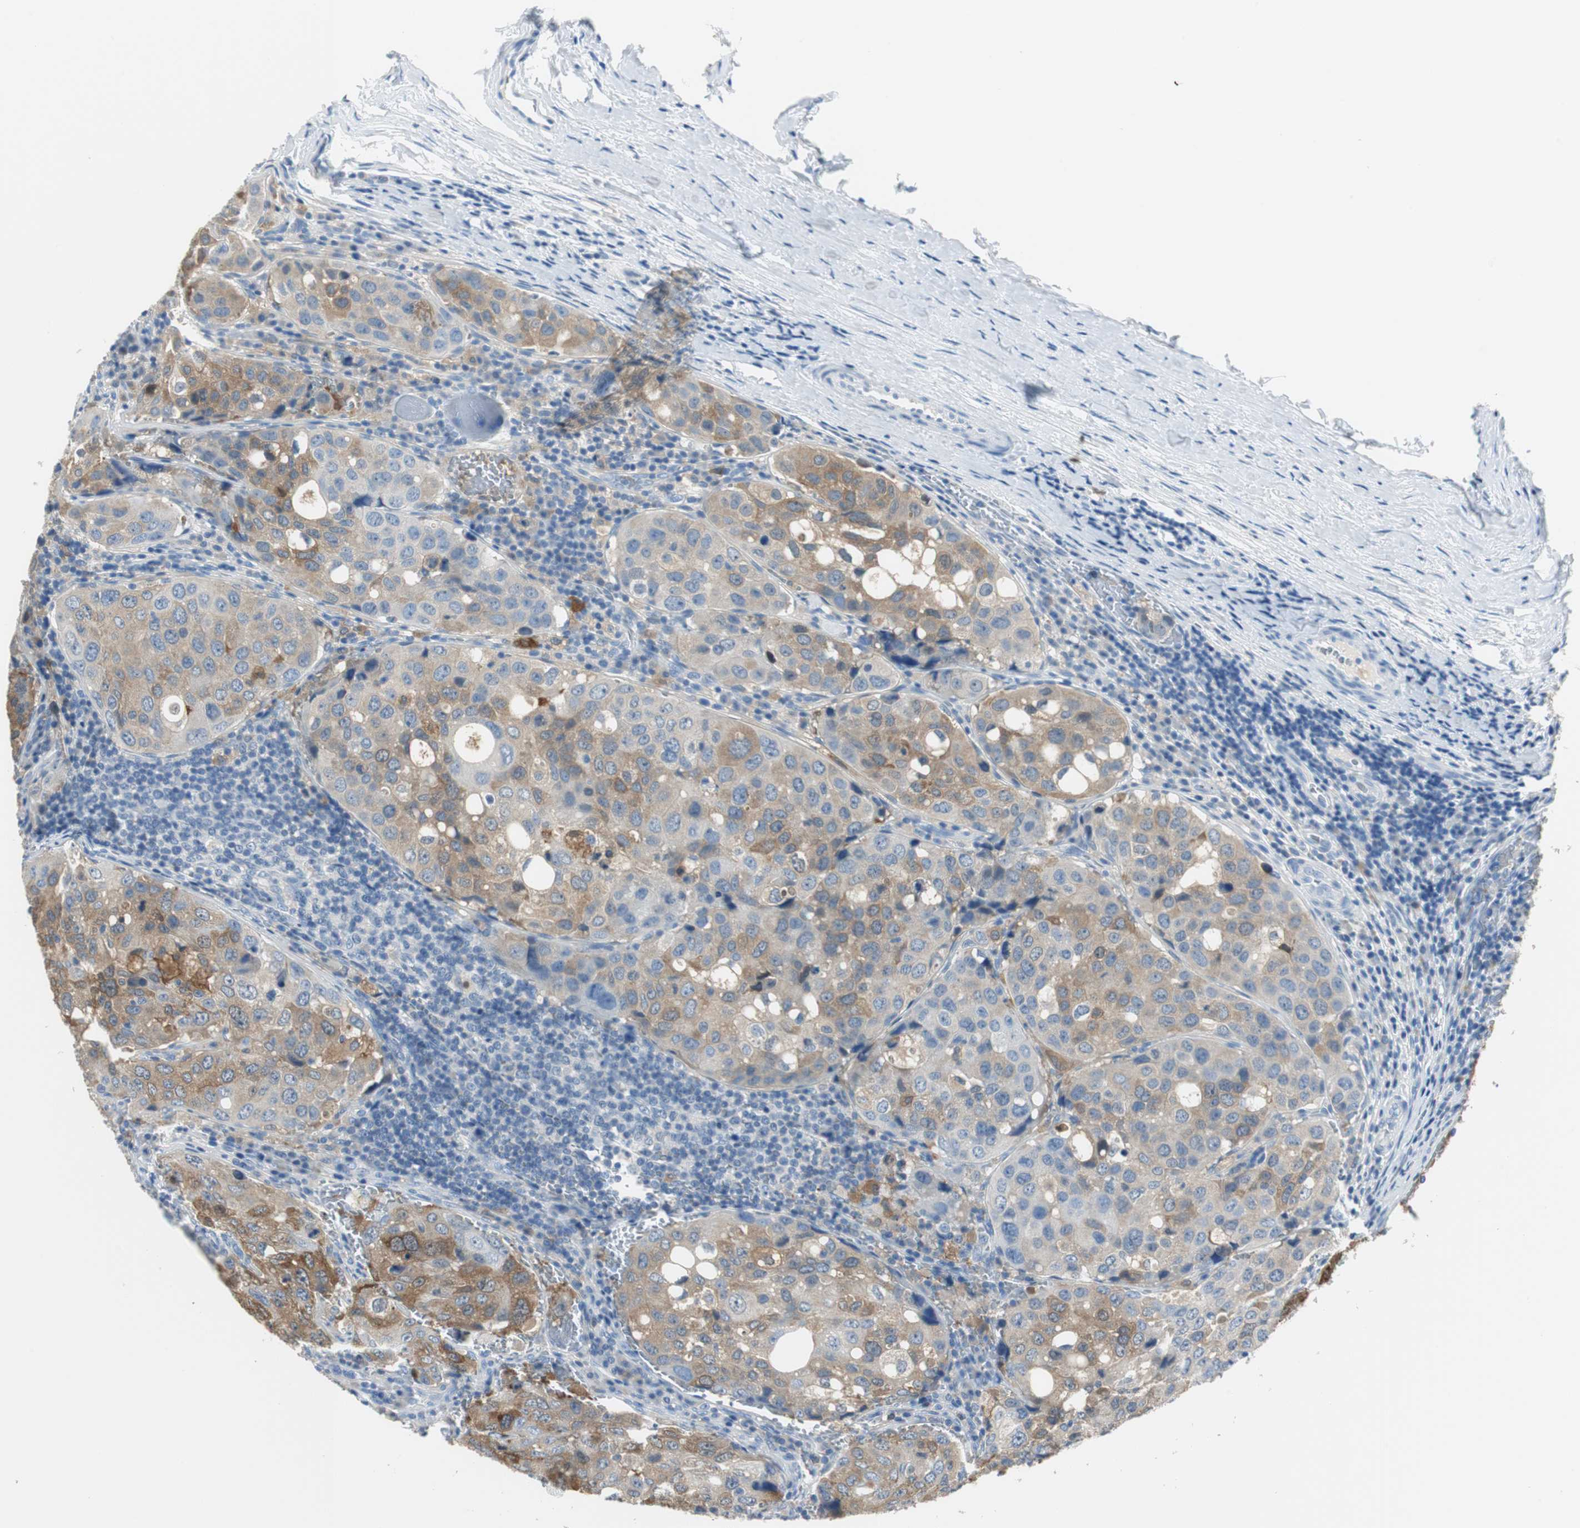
{"staining": {"intensity": "strong", "quantity": ">75%", "location": "cytoplasmic/membranous"}, "tissue": "urothelial cancer", "cell_type": "Tumor cells", "image_type": "cancer", "snomed": [{"axis": "morphology", "description": "Urothelial carcinoma, High grade"}, {"axis": "topography", "description": "Lymph node"}, {"axis": "topography", "description": "Urinary bladder"}], "caption": "Human urothelial carcinoma (high-grade) stained with a brown dye demonstrates strong cytoplasmic/membranous positive expression in approximately >75% of tumor cells.", "gene": "FBP1", "patient": {"sex": "male", "age": 51}}